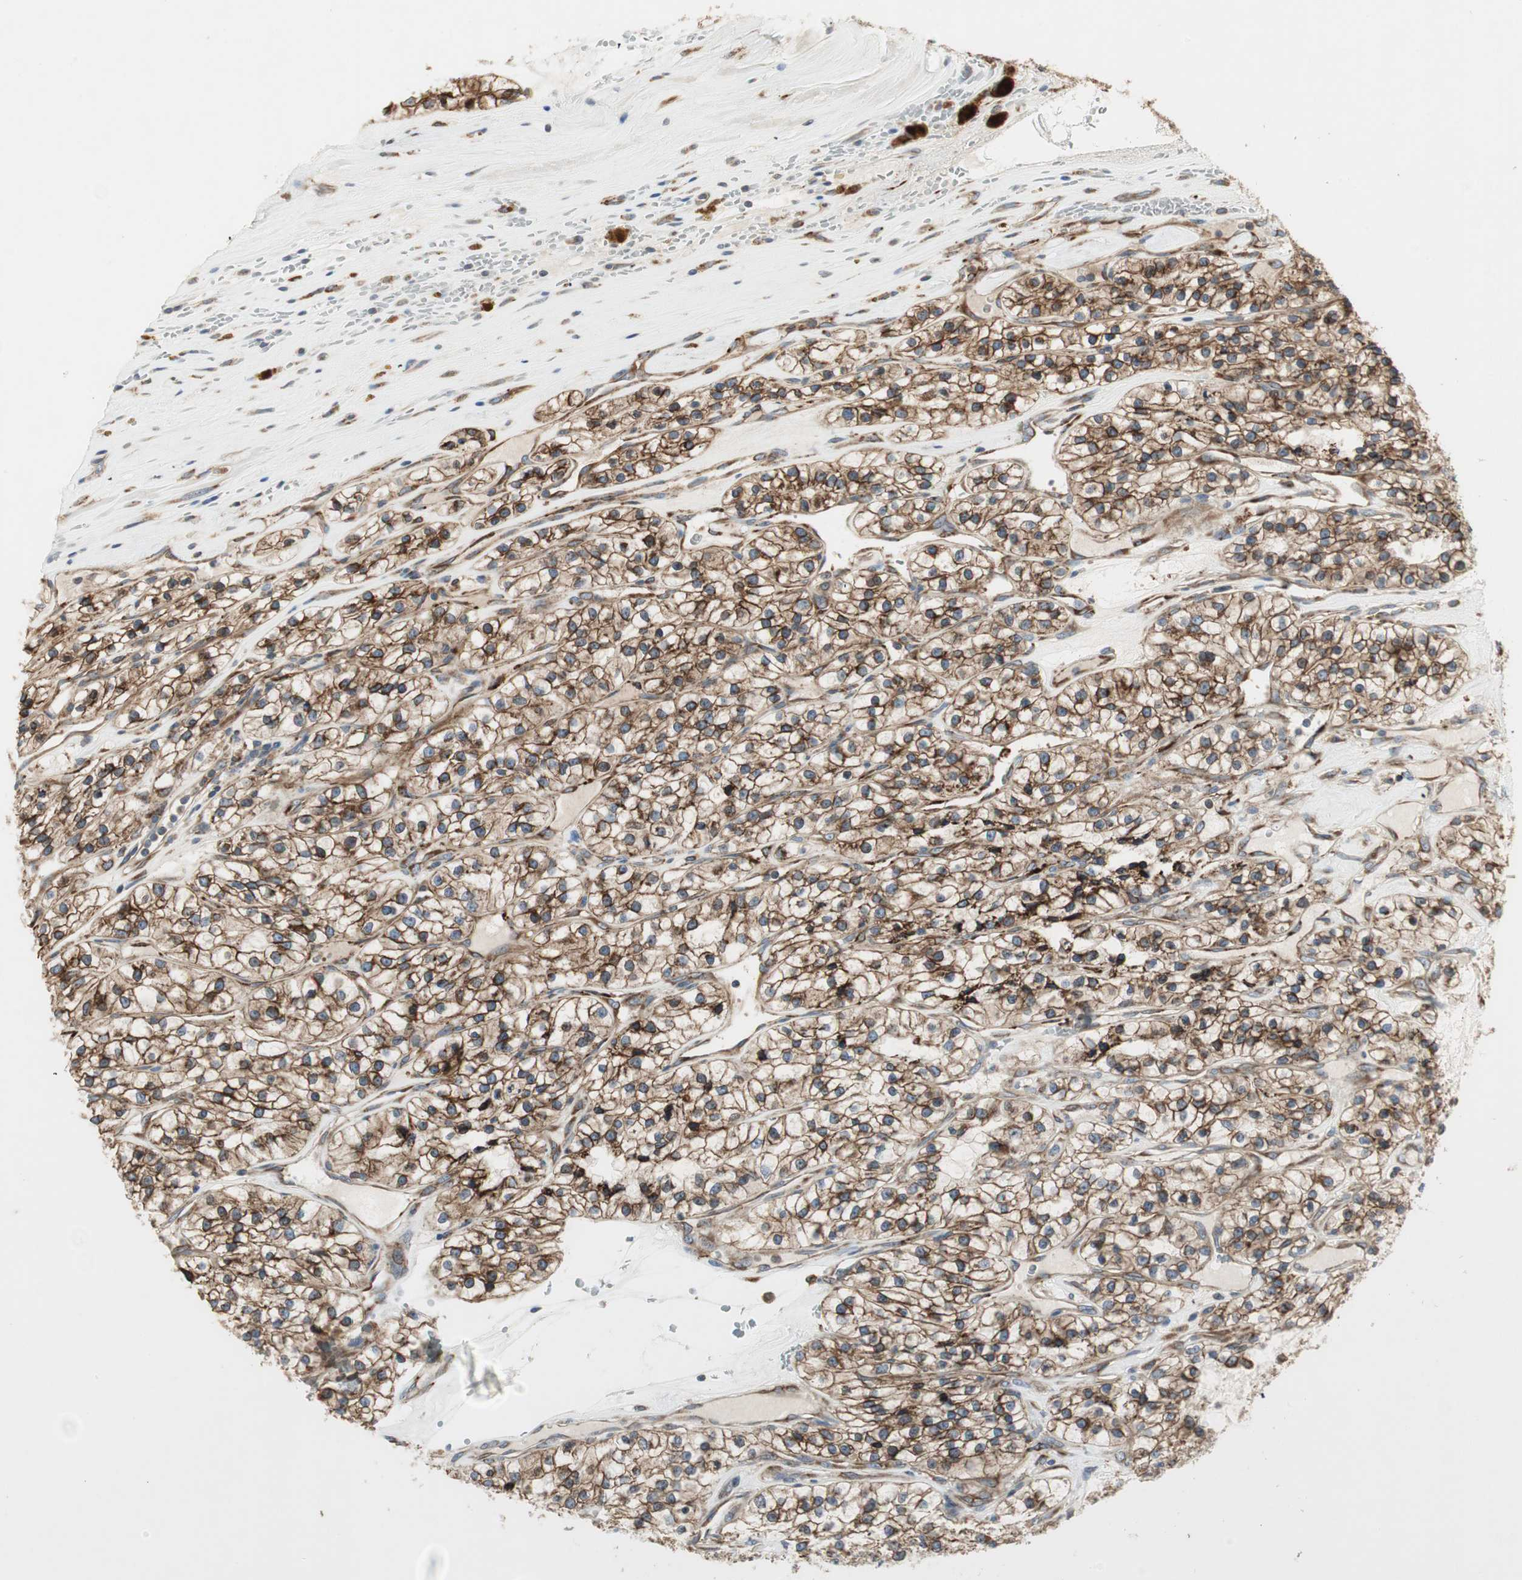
{"staining": {"intensity": "strong", "quantity": ">75%", "location": "cytoplasmic/membranous"}, "tissue": "renal cancer", "cell_type": "Tumor cells", "image_type": "cancer", "snomed": [{"axis": "morphology", "description": "Adenocarcinoma, NOS"}, {"axis": "topography", "description": "Kidney"}], "caption": "The image displays immunohistochemical staining of adenocarcinoma (renal). There is strong cytoplasmic/membranous staining is identified in about >75% of tumor cells.", "gene": "H6PD", "patient": {"sex": "female", "age": 57}}